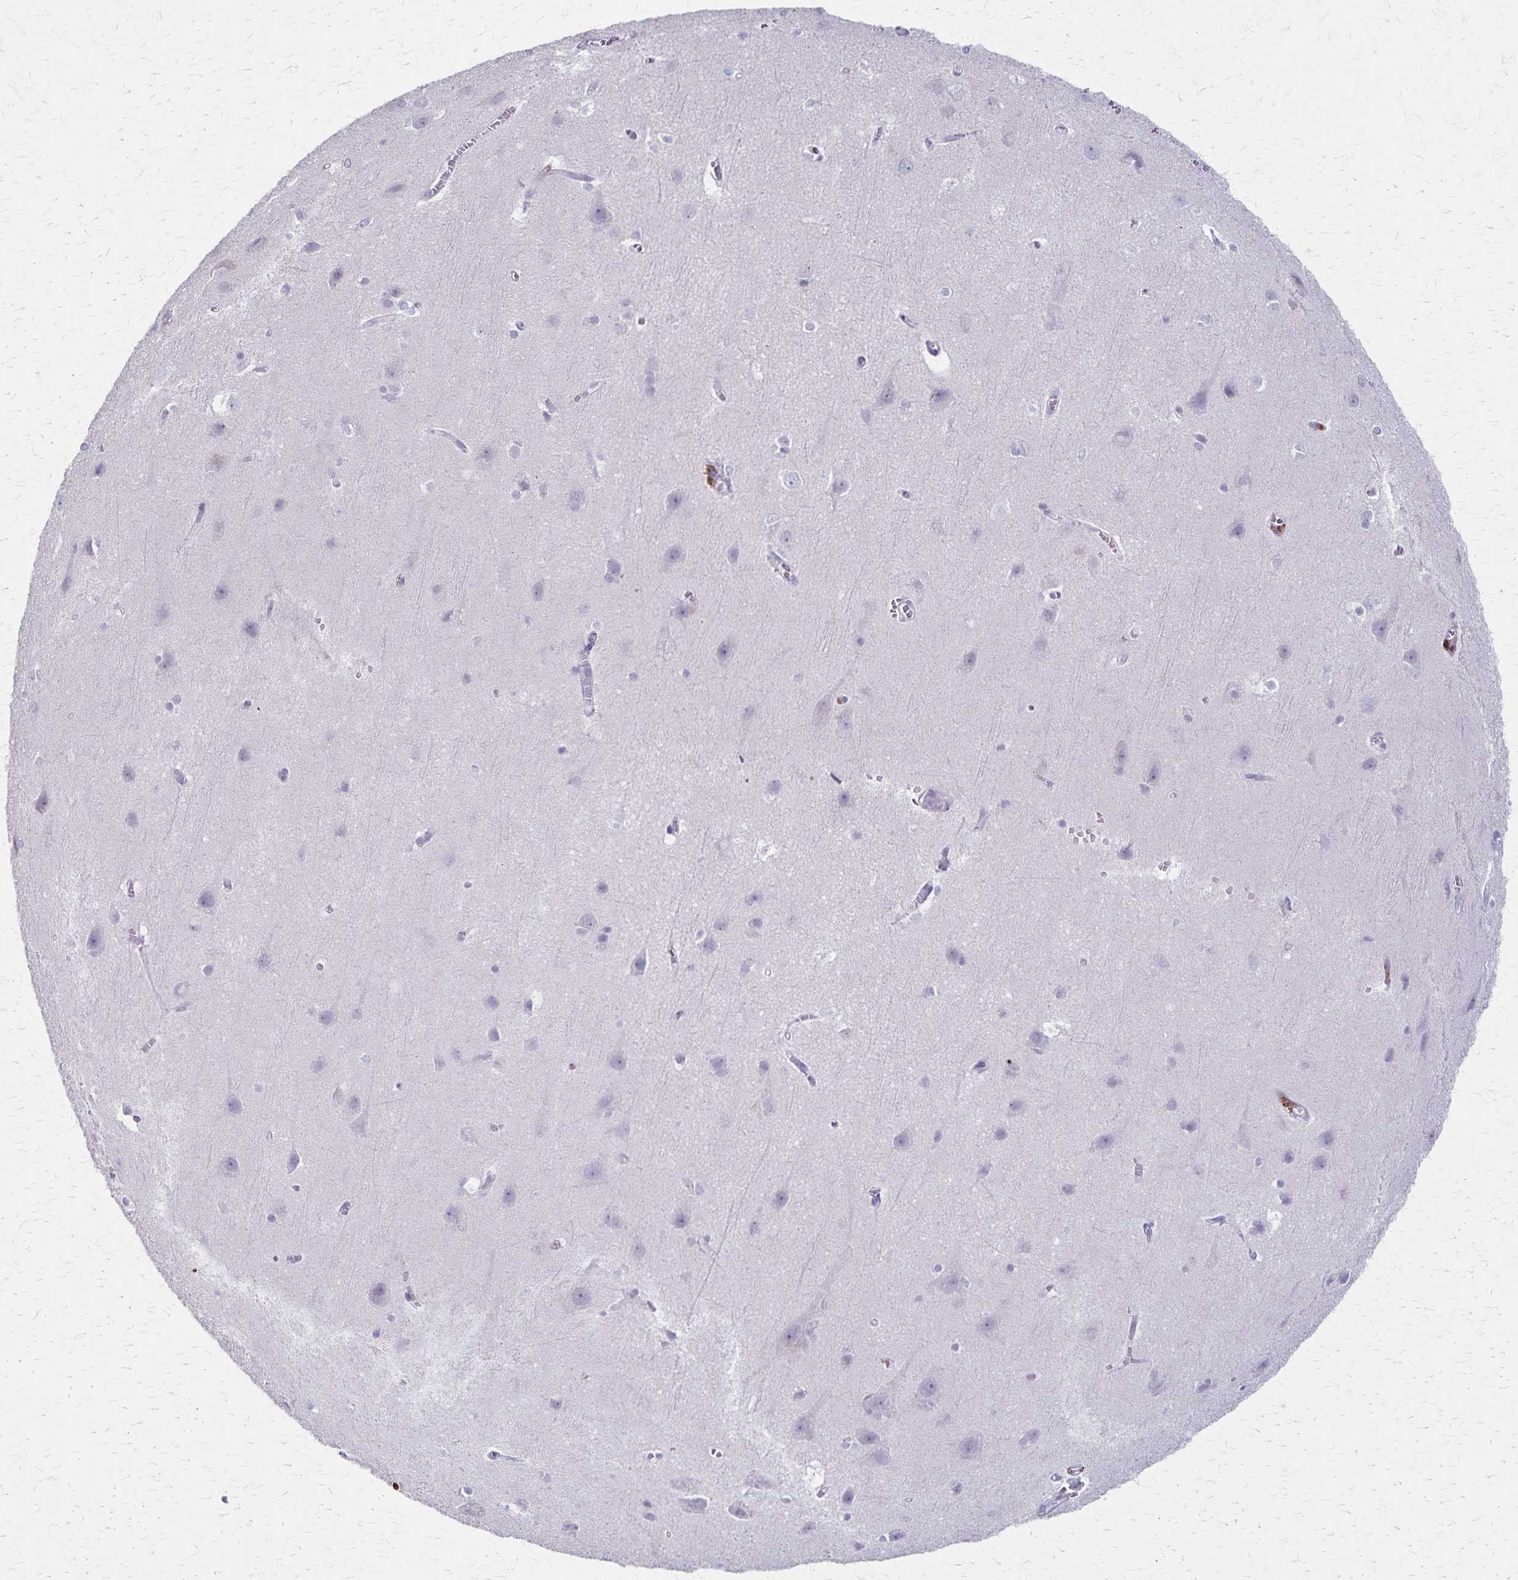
{"staining": {"intensity": "negative", "quantity": "none", "location": "none"}, "tissue": "cerebral cortex", "cell_type": "Endothelial cells", "image_type": "normal", "snomed": [{"axis": "morphology", "description": "Normal tissue, NOS"}, {"axis": "topography", "description": "Cerebral cortex"}], "caption": "The image shows no staining of endothelial cells in normal cerebral cortex.", "gene": "RASL10B", "patient": {"sex": "male", "age": 37}}